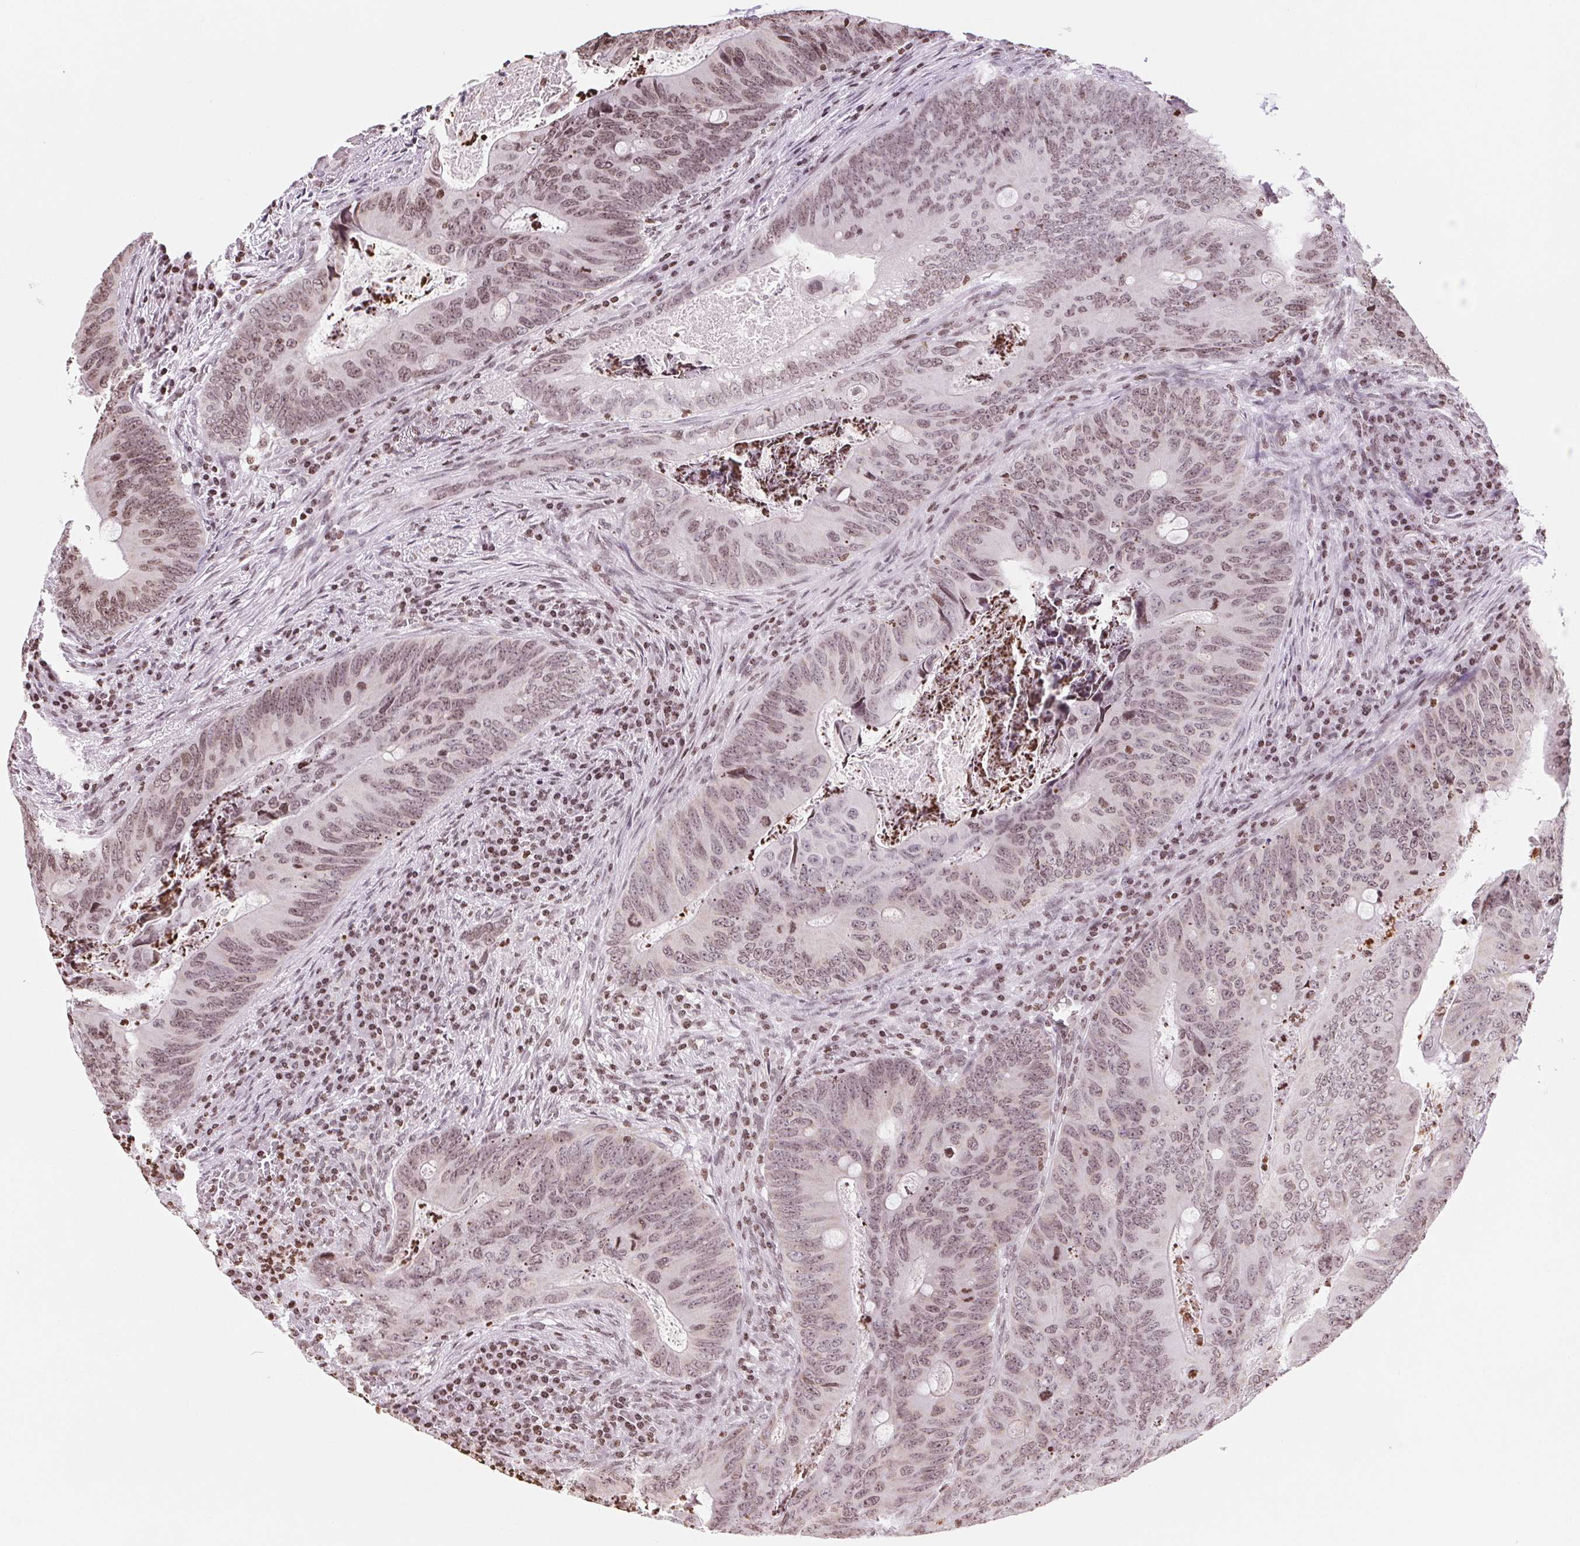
{"staining": {"intensity": "moderate", "quantity": ">75%", "location": "nuclear"}, "tissue": "colorectal cancer", "cell_type": "Tumor cells", "image_type": "cancer", "snomed": [{"axis": "morphology", "description": "Adenocarcinoma, NOS"}, {"axis": "topography", "description": "Colon"}], "caption": "Tumor cells reveal medium levels of moderate nuclear staining in about >75% of cells in human colorectal cancer.", "gene": "SMIM12", "patient": {"sex": "female", "age": 74}}